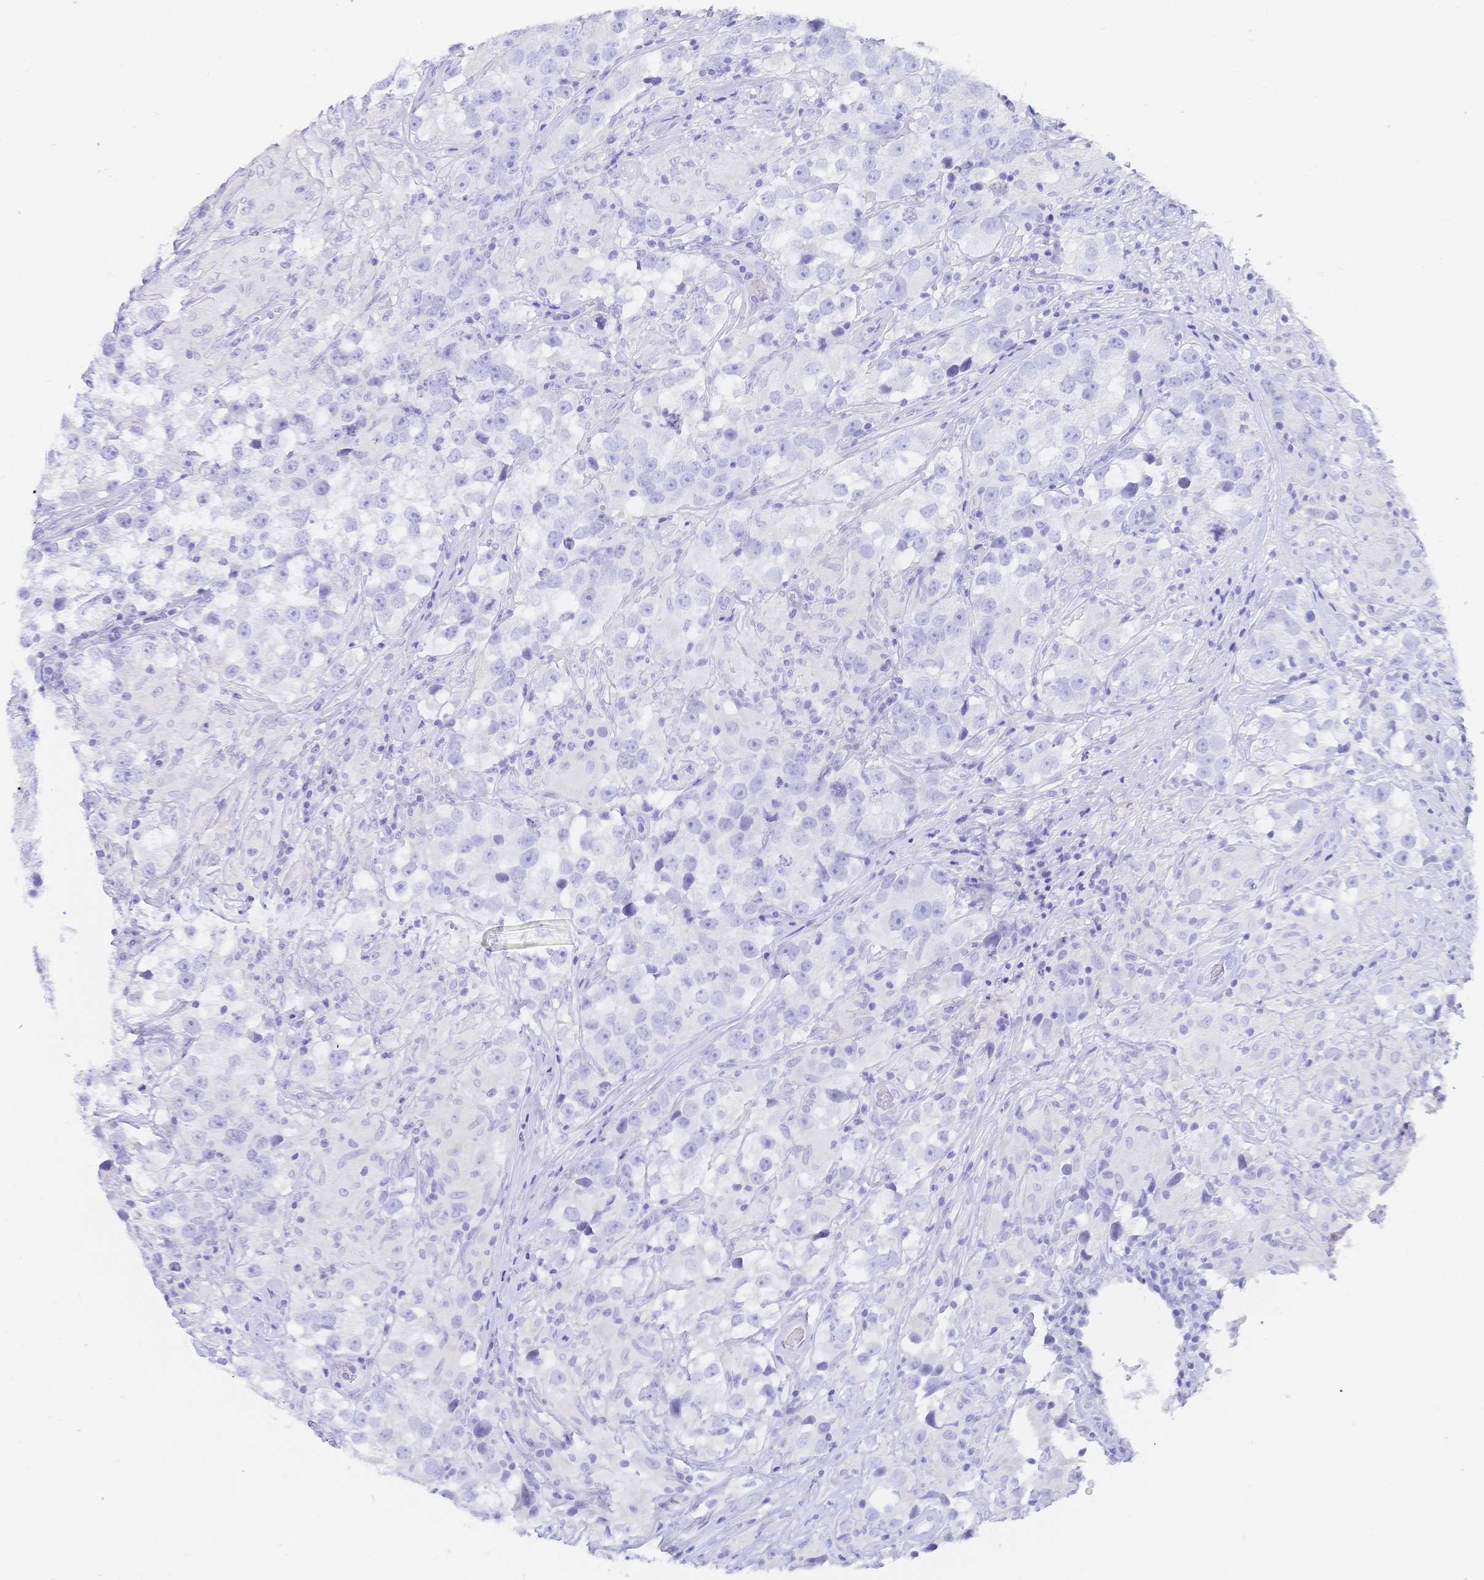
{"staining": {"intensity": "negative", "quantity": "none", "location": "none"}, "tissue": "testis cancer", "cell_type": "Tumor cells", "image_type": "cancer", "snomed": [{"axis": "morphology", "description": "Seminoma, NOS"}, {"axis": "topography", "description": "Testis"}], "caption": "Protein analysis of seminoma (testis) displays no significant staining in tumor cells.", "gene": "MEP1B", "patient": {"sex": "male", "age": 46}}